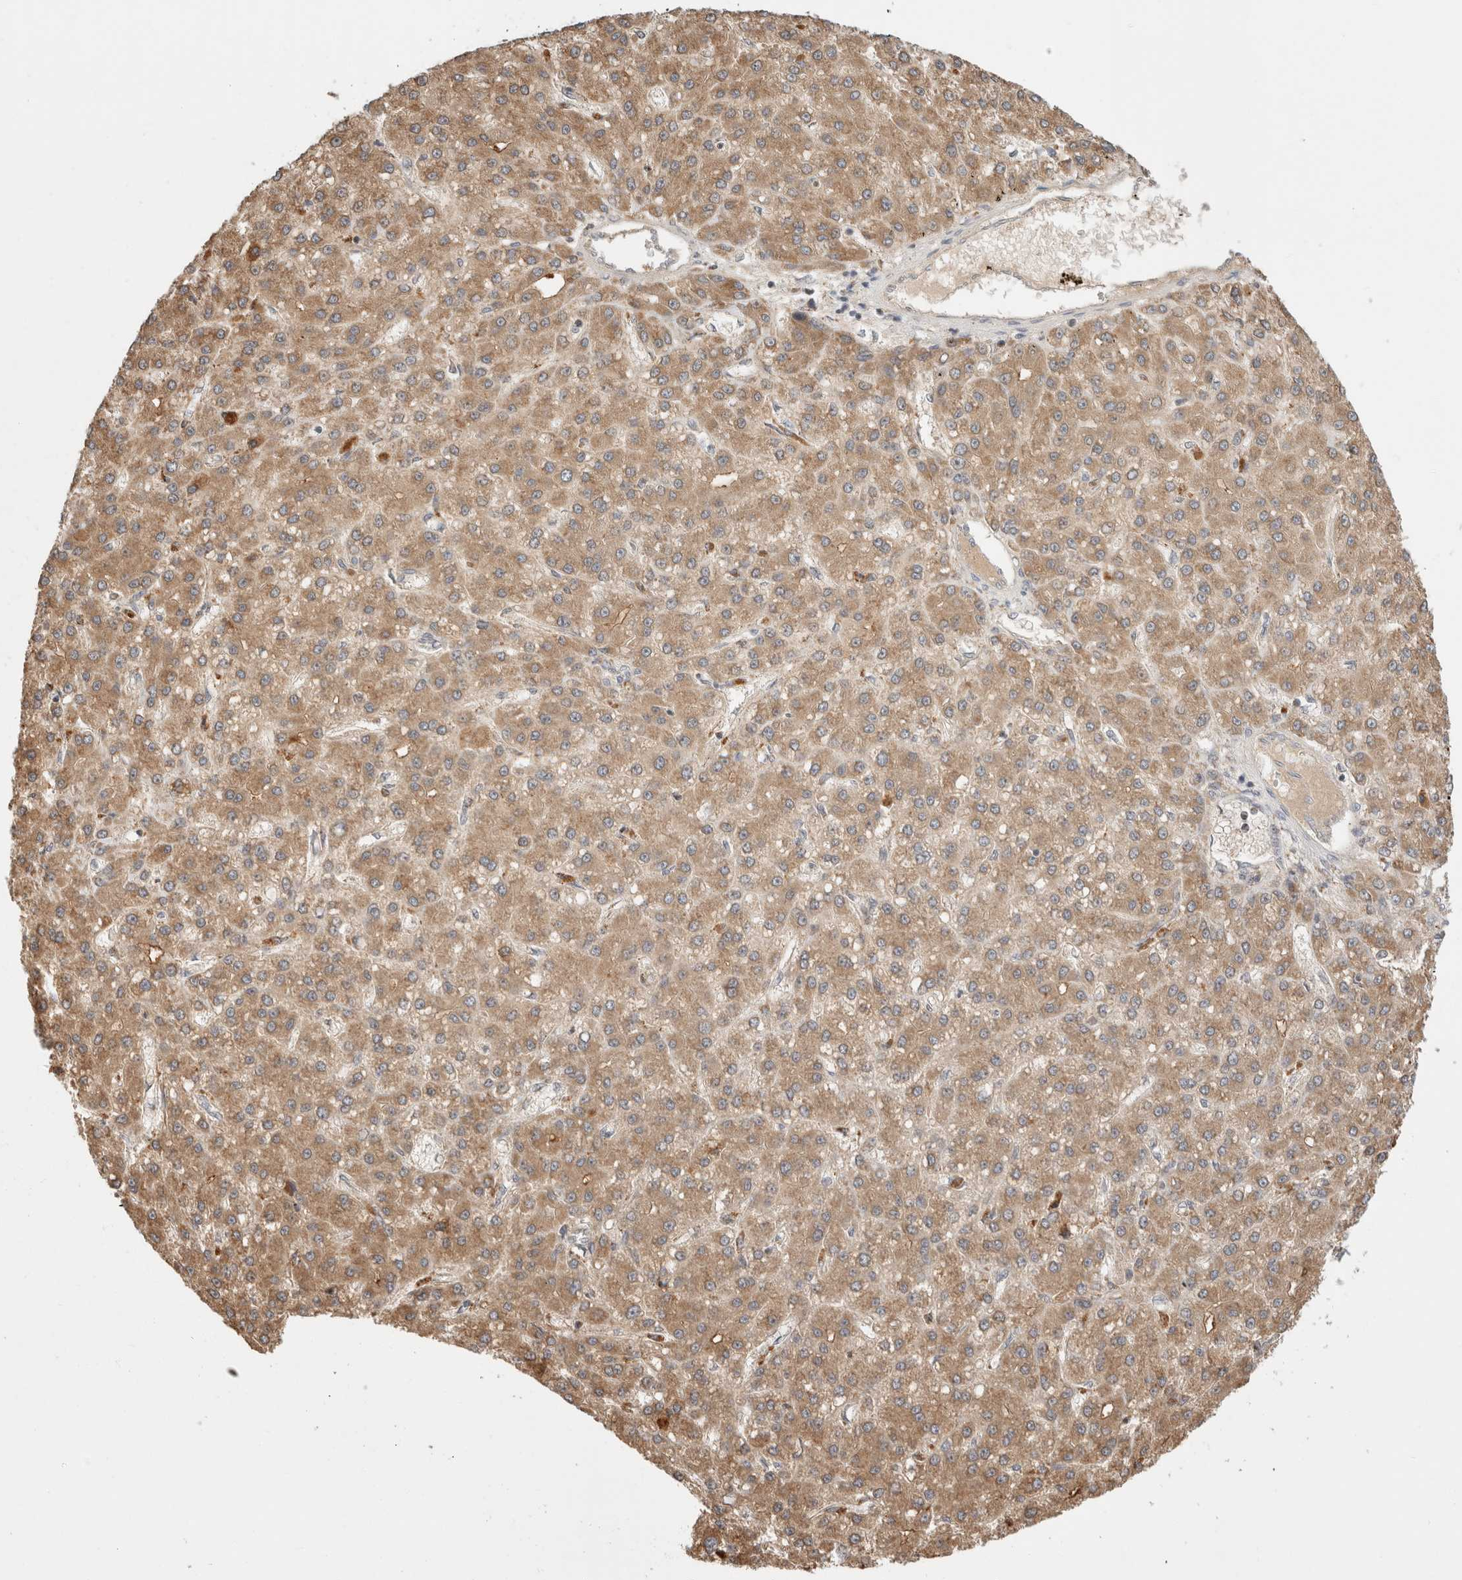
{"staining": {"intensity": "moderate", "quantity": ">75%", "location": "cytoplasmic/membranous"}, "tissue": "liver cancer", "cell_type": "Tumor cells", "image_type": "cancer", "snomed": [{"axis": "morphology", "description": "Carcinoma, Hepatocellular, NOS"}, {"axis": "topography", "description": "Liver"}], "caption": "A histopathology image of human liver cancer (hepatocellular carcinoma) stained for a protein displays moderate cytoplasmic/membranous brown staining in tumor cells.", "gene": "HROB", "patient": {"sex": "male", "age": 67}}